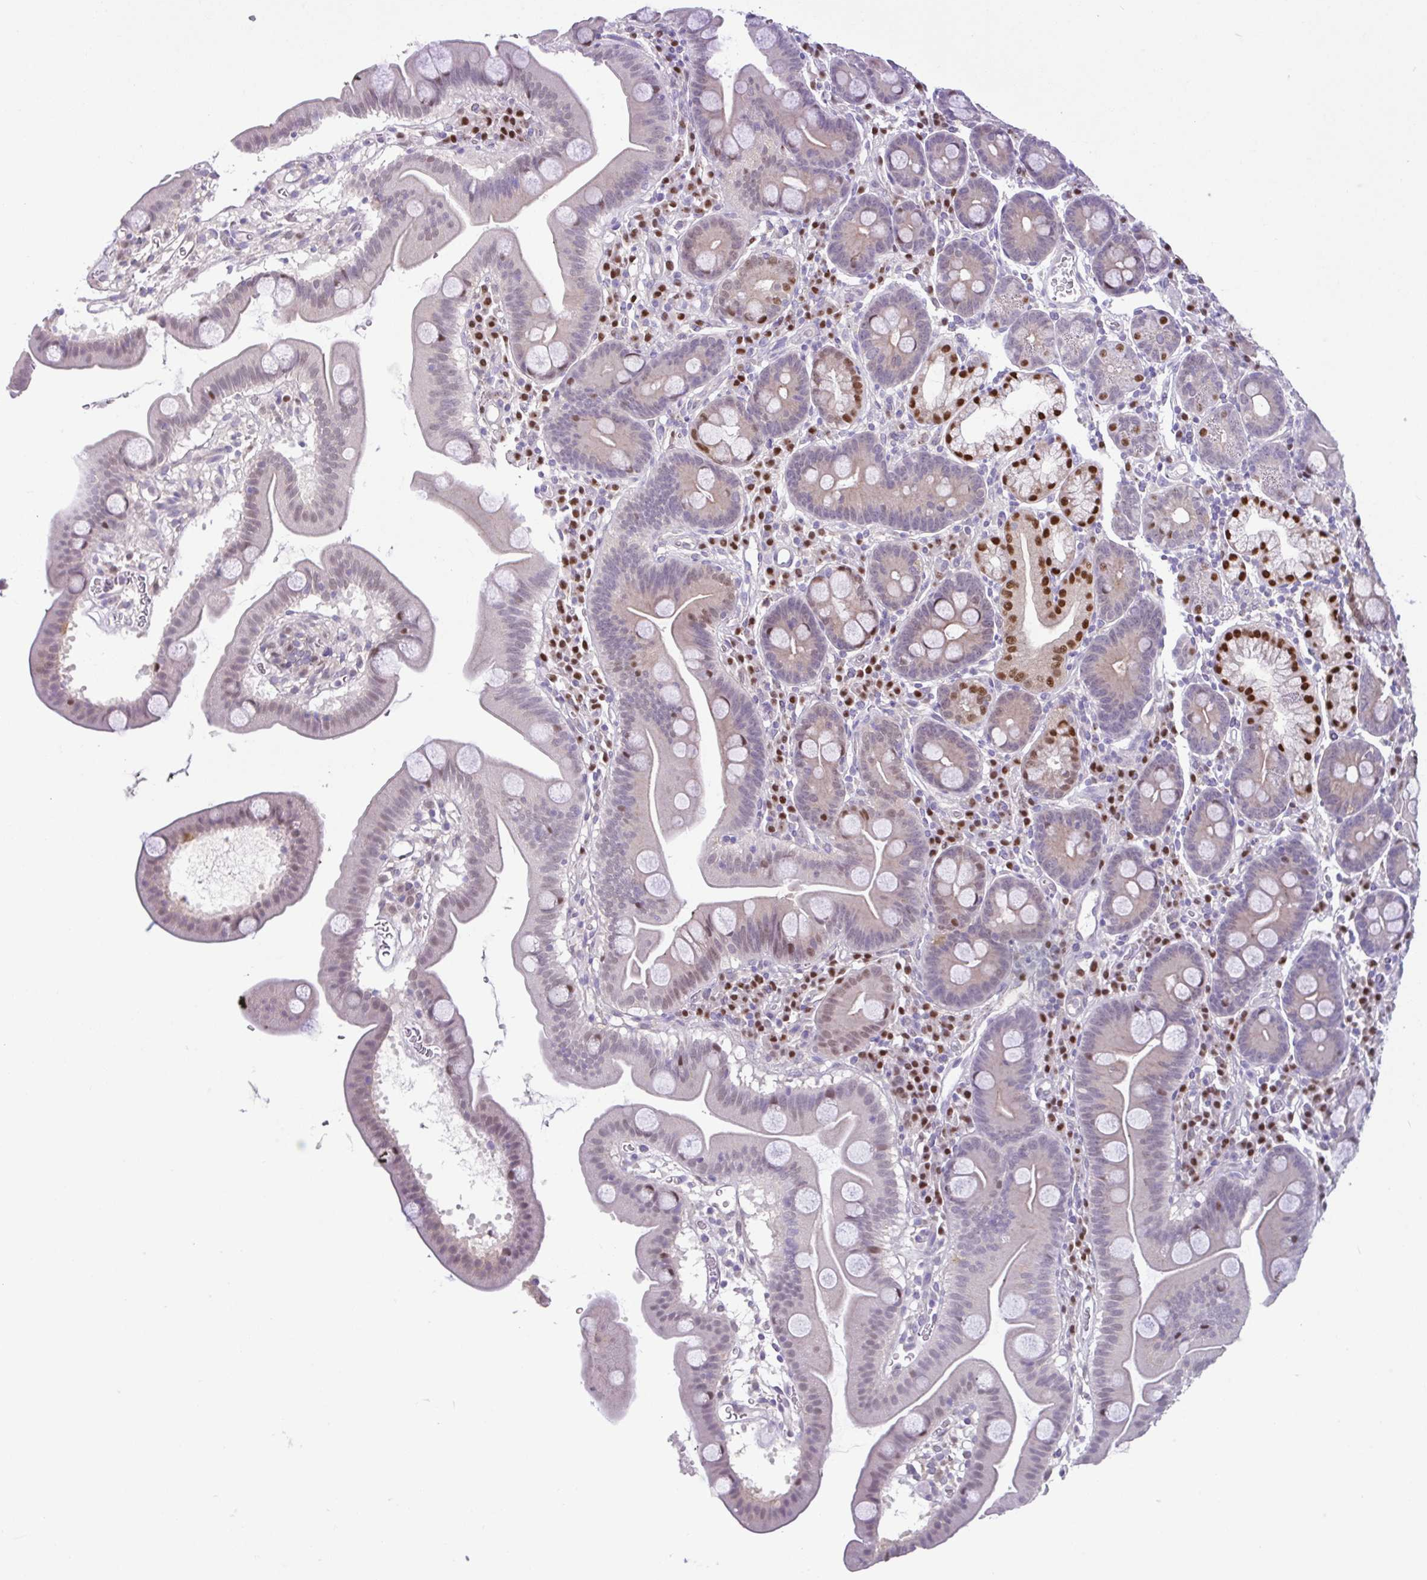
{"staining": {"intensity": "strong", "quantity": "<25%", "location": "nuclear"}, "tissue": "duodenum", "cell_type": "Glandular cells", "image_type": "normal", "snomed": [{"axis": "morphology", "description": "Normal tissue, NOS"}, {"axis": "topography", "description": "Duodenum"}], "caption": "A high-resolution micrograph shows immunohistochemistry (IHC) staining of benign duodenum, which exhibits strong nuclear expression in about <25% of glandular cells.", "gene": "UBE2Q1", "patient": {"sex": "male", "age": 59}}